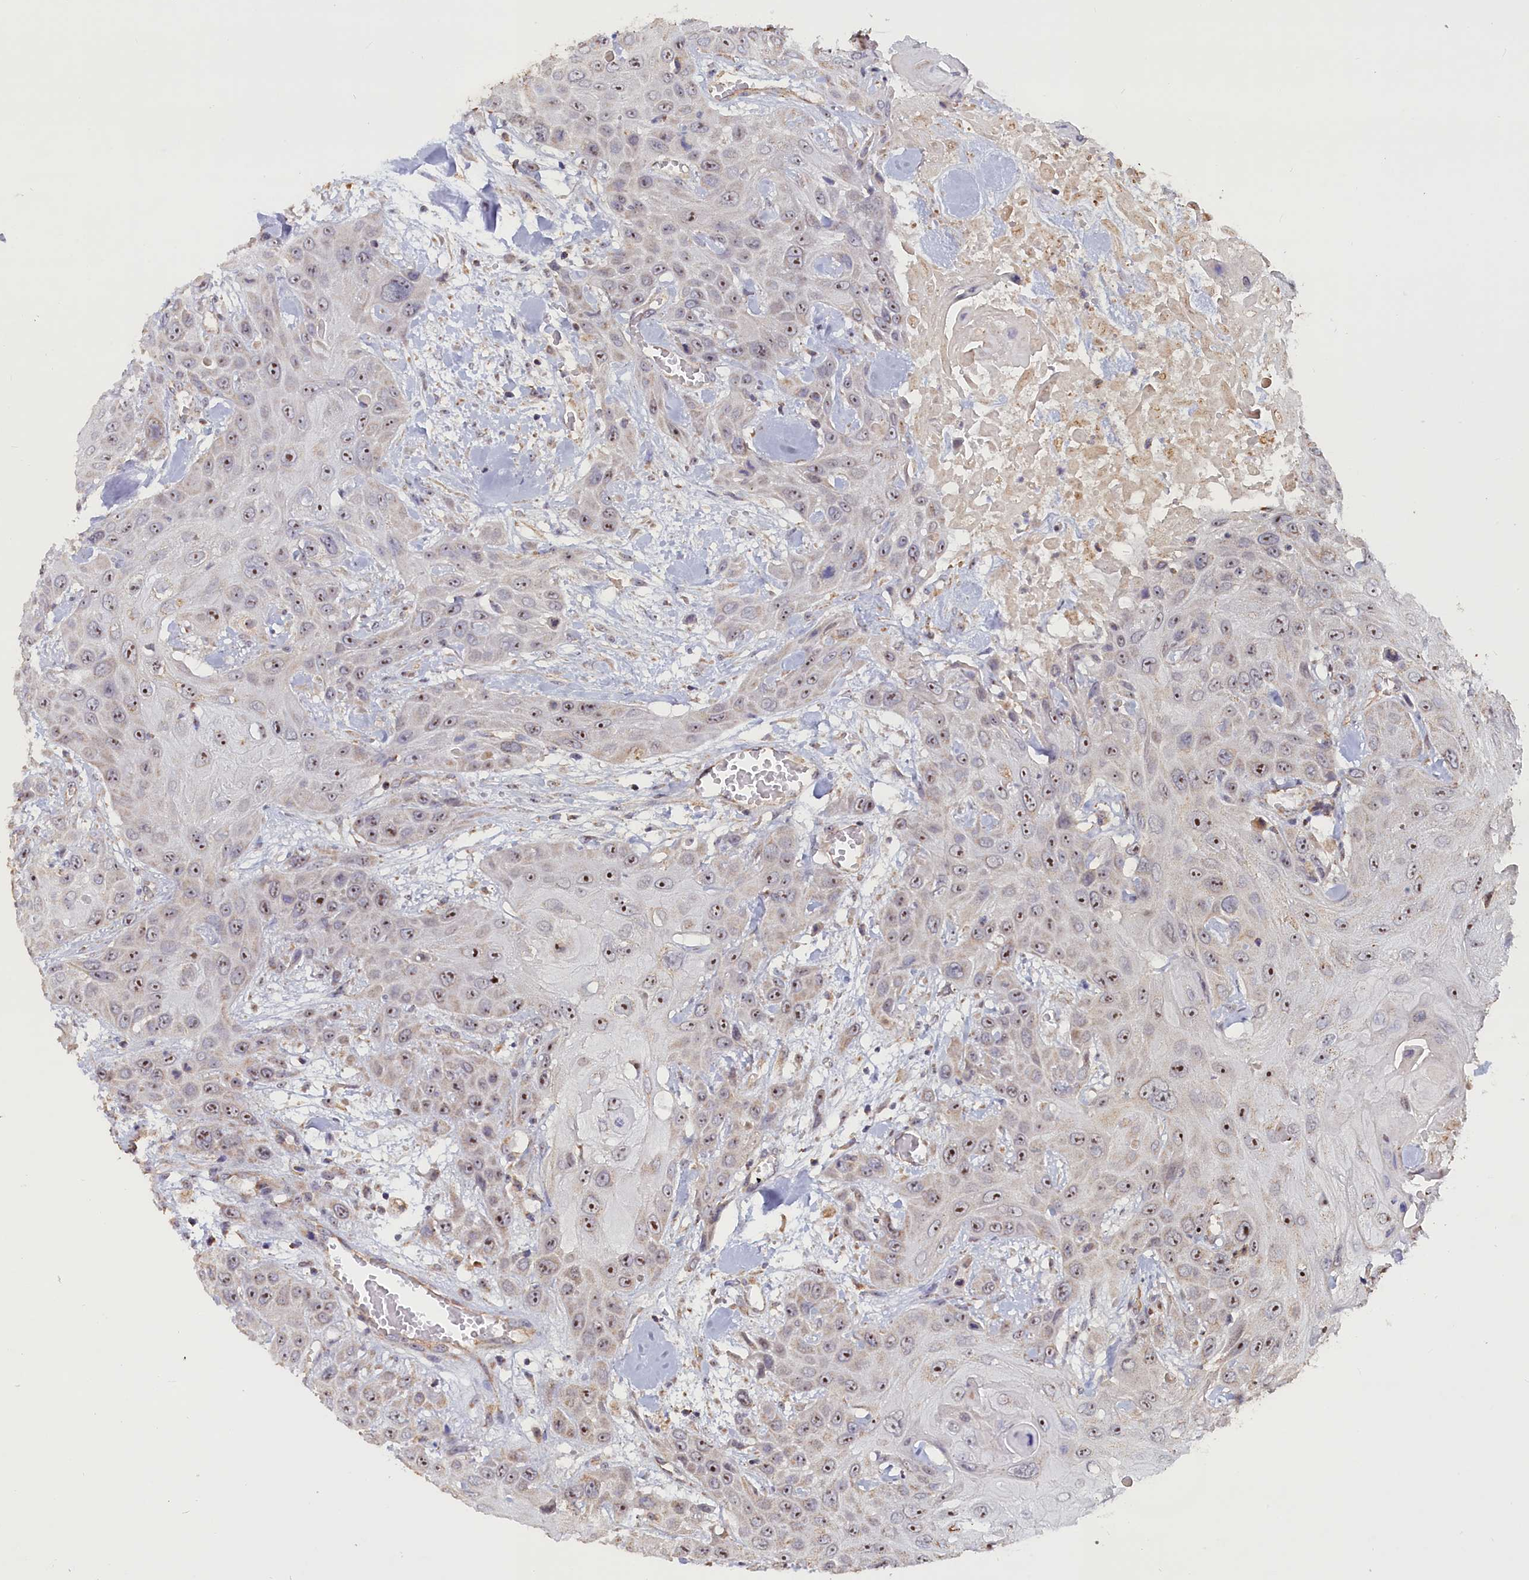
{"staining": {"intensity": "moderate", "quantity": "25%-75%", "location": "nuclear"}, "tissue": "head and neck cancer", "cell_type": "Tumor cells", "image_type": "cancer", "snomed": [{"axis": "morphology", "description": "Squamous cell carcinoma, NOS"}, {"axis": "topography", "description": "Head-Neck"}], "caption": "Moderate nuclear protein staining is appreciated in approximately 25%-75% of tumor cells in head and neck cancer.", "gene": "ZNF816", "patient": {"sex": "male", "age": 81}}